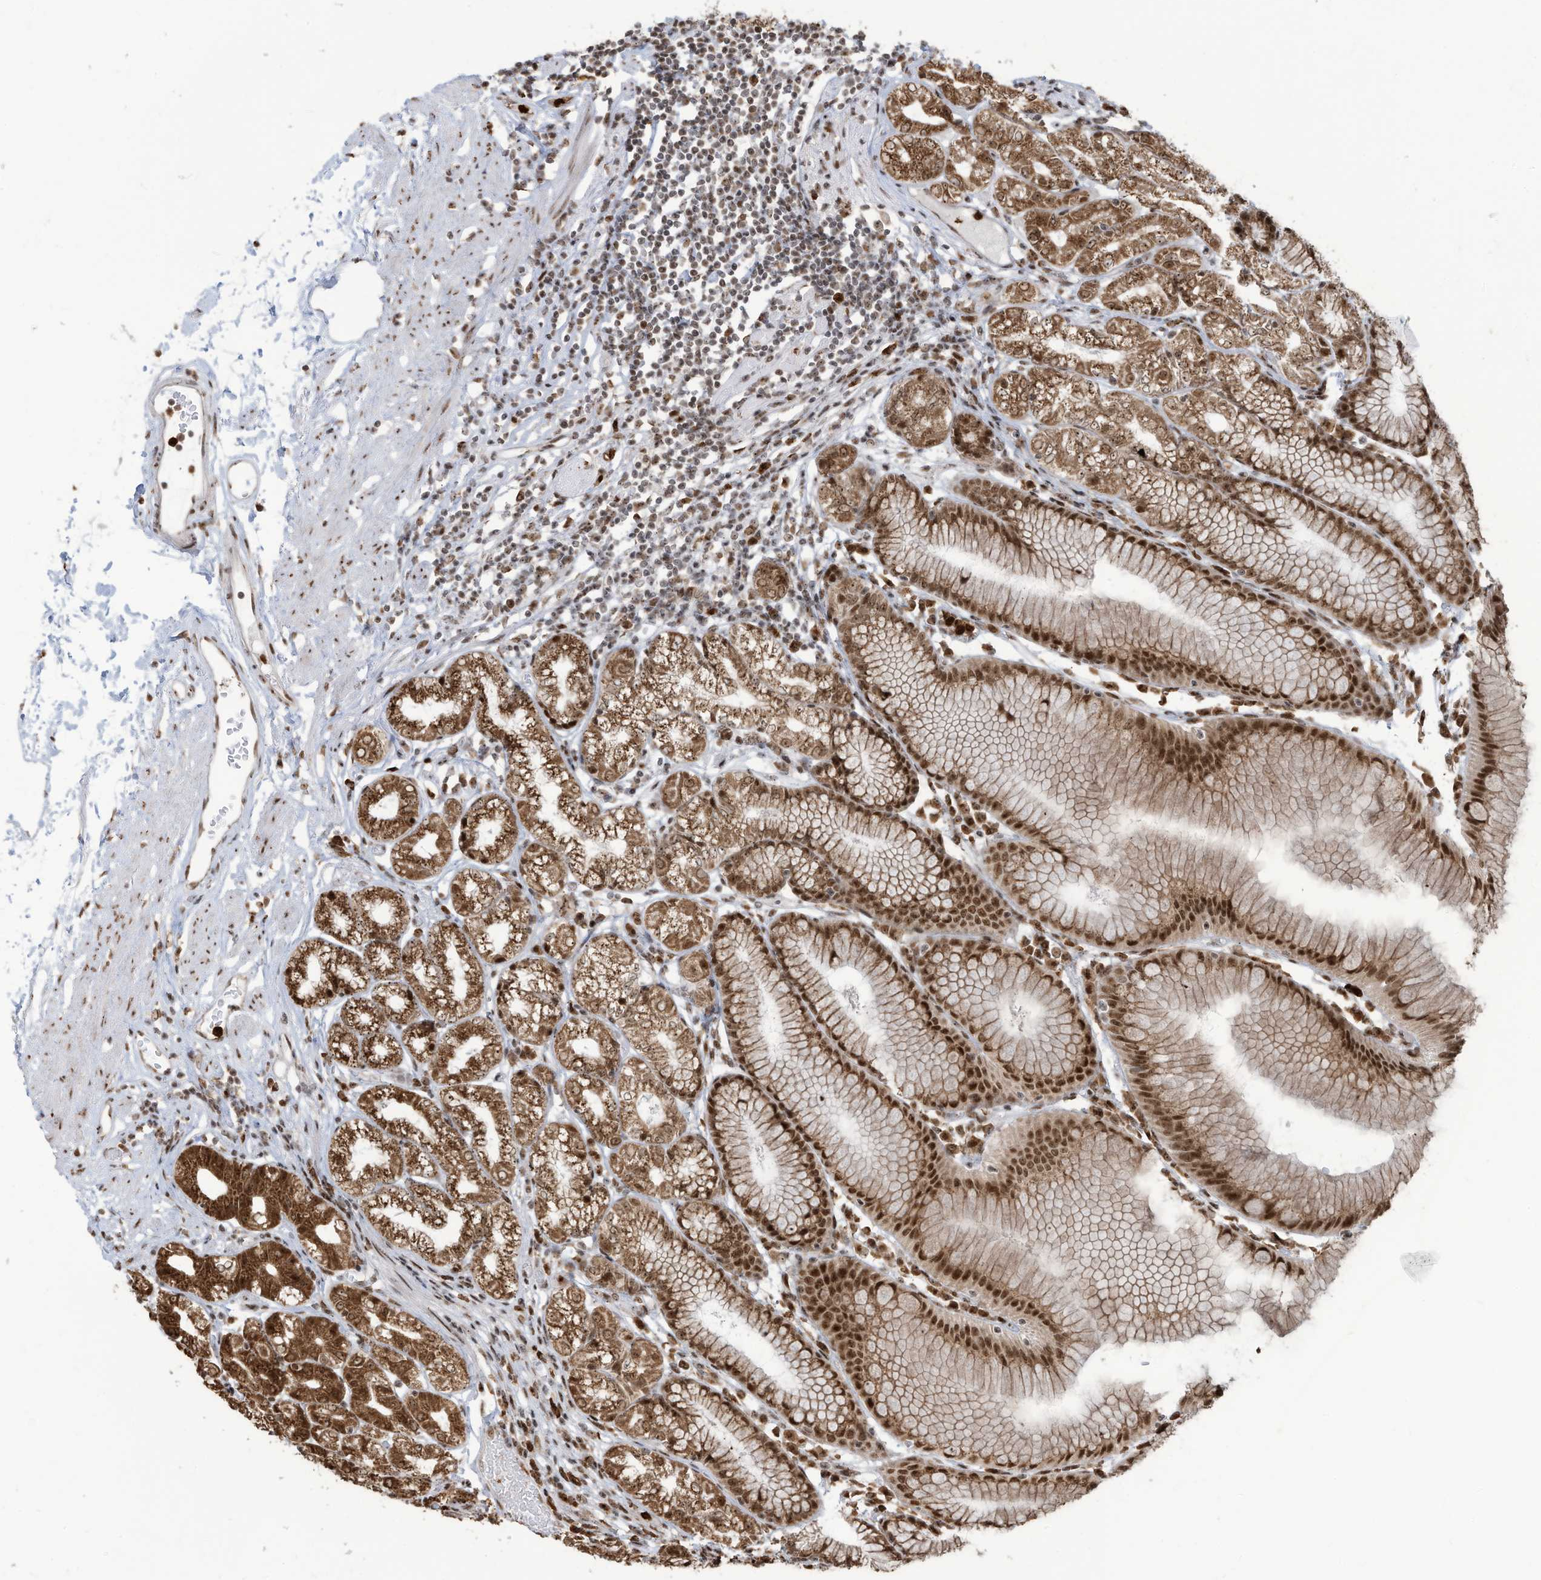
{"staining": {"intensity": "strong", "quantity": ">75%", "location": "cytoplasmic/membranous,nuclear"}, "tissue": "stomach", "cell_type": "Glandular cells", "image_type": "normal", "snomed": [{"axis": "morphology", "description": "Normal tissue, NOS"}, {"axis": "topography", "description": "Stomach"}], "caption": "Immunohistochemistry micrograph of benign stomach: stomach stained using immunohistochemistry (IHC) exhibits high levels of strong protein expression localized specifically in the cytoplasmic/membranous,nuclear of glandular cells, appearing as a cytoplasmic/membranous,nuclear brown color.", "gene": "LBH", "patient": {"sex": "female", "age": 57}}